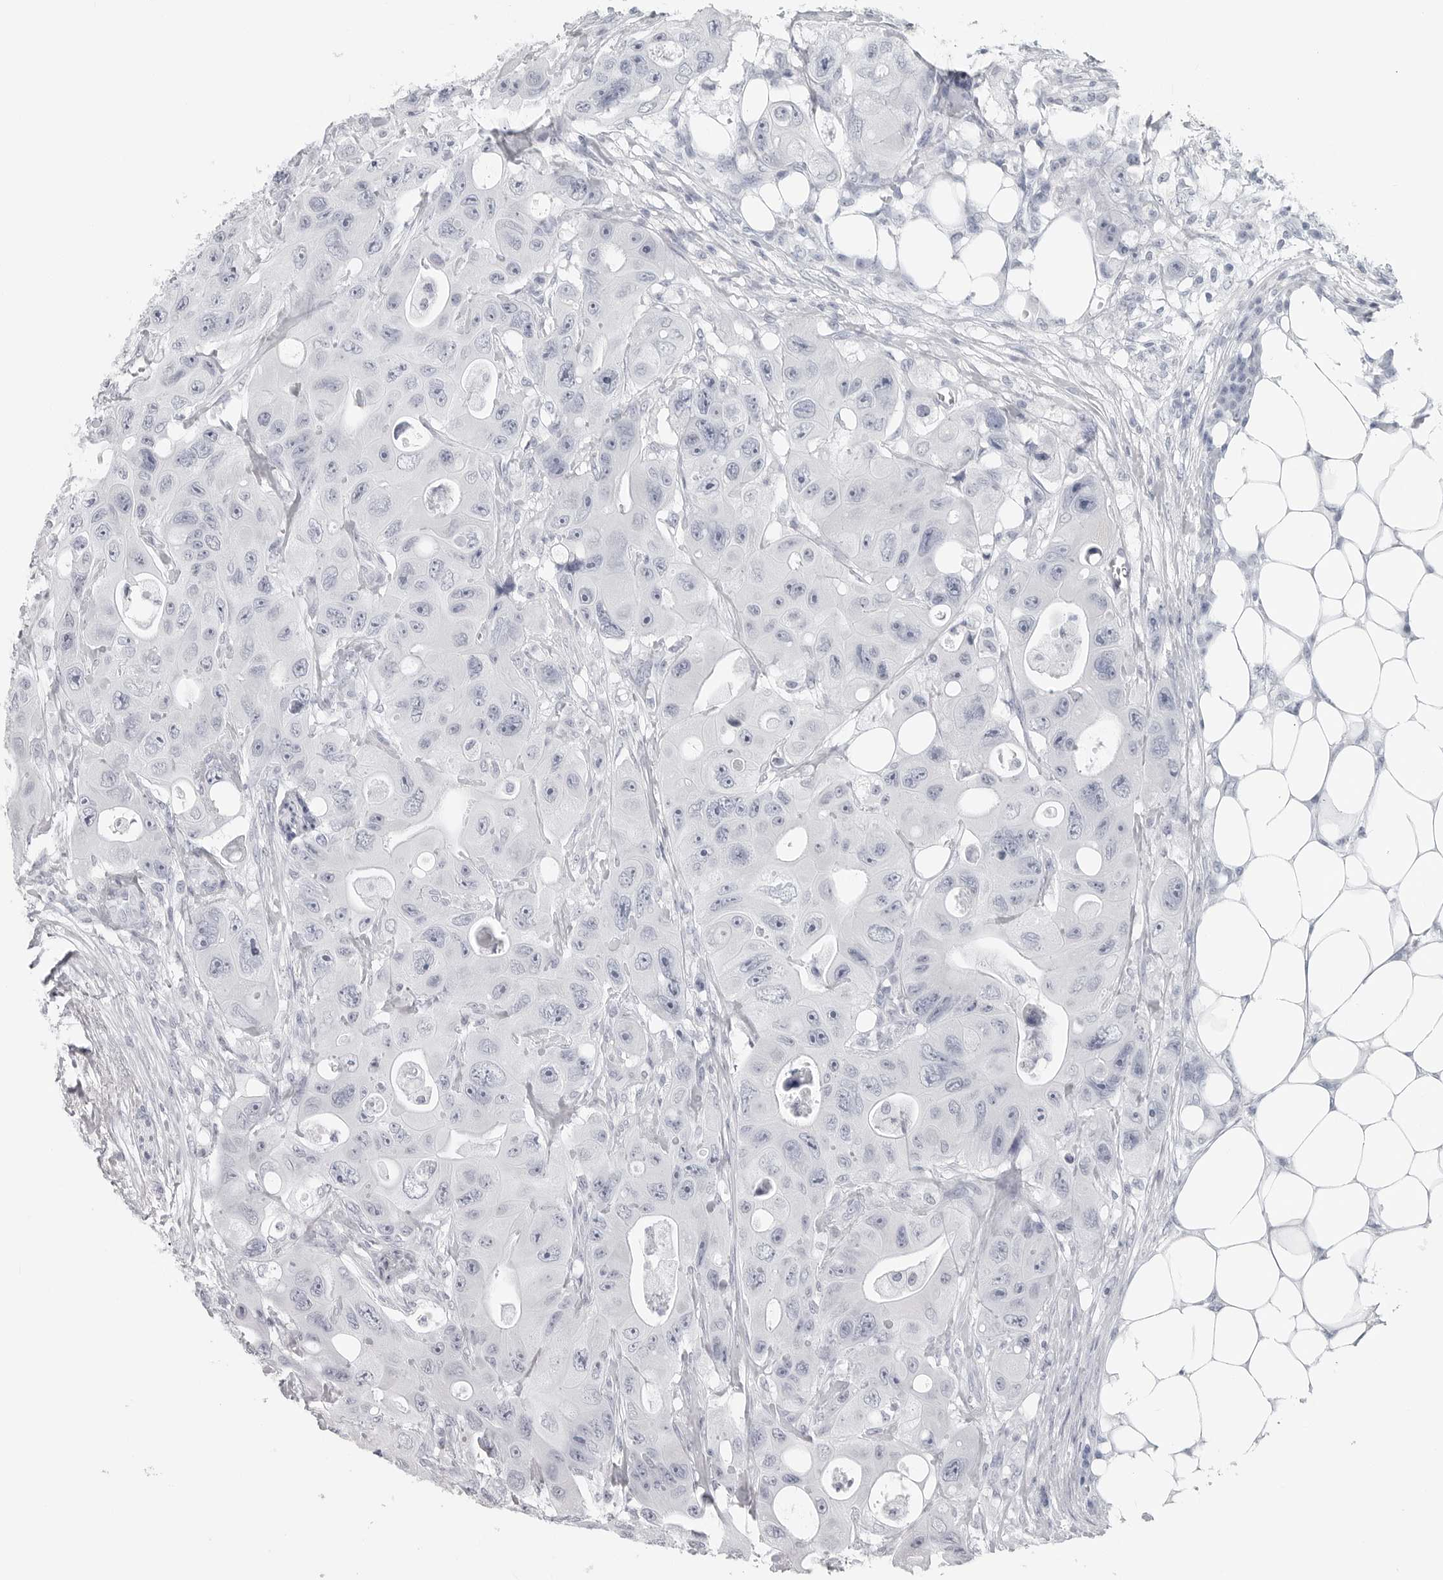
{"staining": {"intensity": "negative", "quantity": "none", "location": "none"}, "tissue": "colorectal cancer", "cell_type": "Tumor cells", "image_type": "cancer", "snomed": [{"axis": "morphology", "description": "Adenocarcinoma, NOS"}, {"axis": "topography", "description": "Colon"}], "caption": "Immunohistochemical staining of human colorectal cancer exhibits no significant positivity in tumor cells. (Brightfield microscopy of DAB immunohistochemistry (IHC) at high magnification).", "gene": "CSH1", "patient": {"sex": "female", "age": 46}}